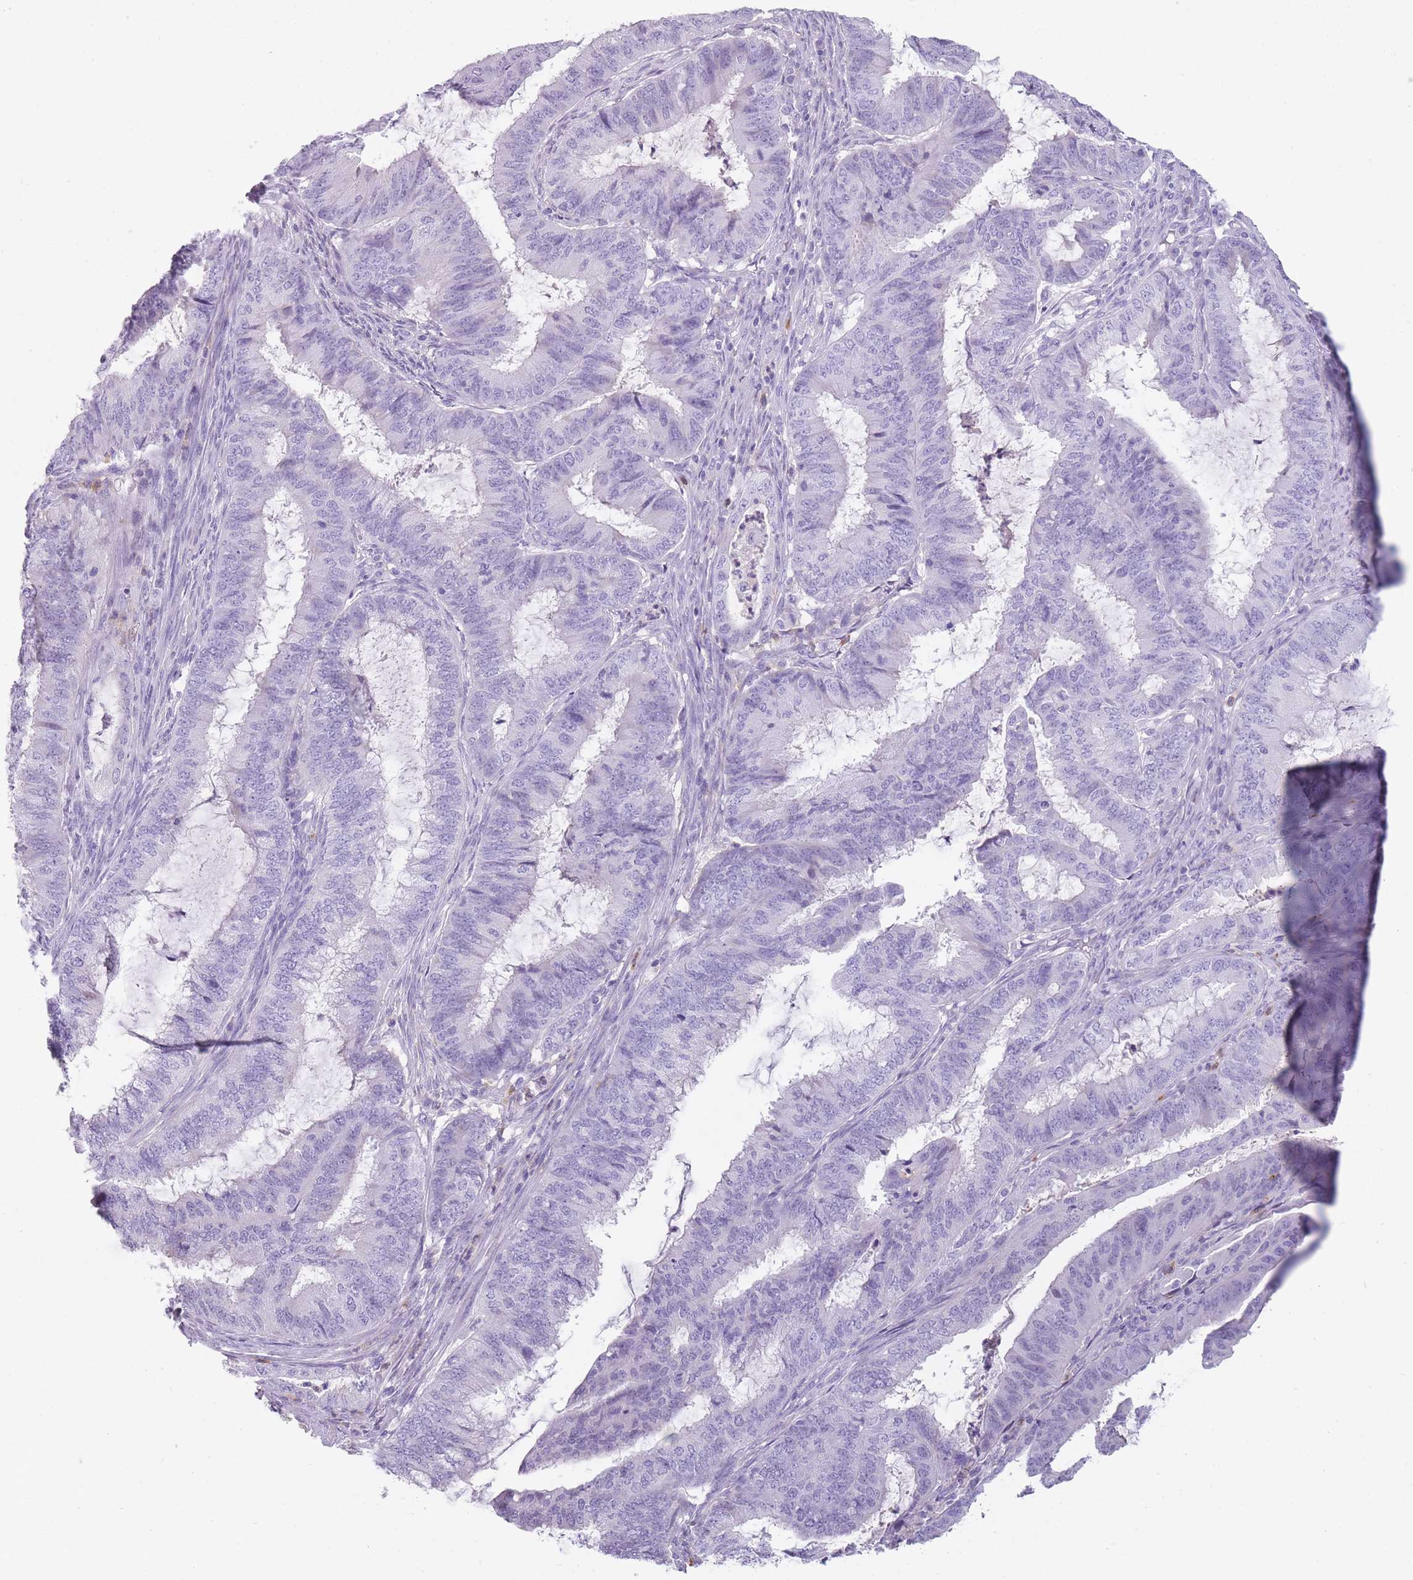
{"staining": {"intensity": "negative", "quantity": "none", "location": "none"}, "tissue": "endometrial cancer", "cell_type": "Tumor cells", "image_type": "cancer", "snomed": [{"axis": "morphology", "description": "Adenocarcinoma, NOS"}, {"axis": "topography", "description": "Endometrium"}], "caption": "Image shows no protein staining in tumor cells of endometrial cancer (adenocarcinoma) tissue.", "gene": "CR1L", "patient": {"sex": "female", "age": 51}}